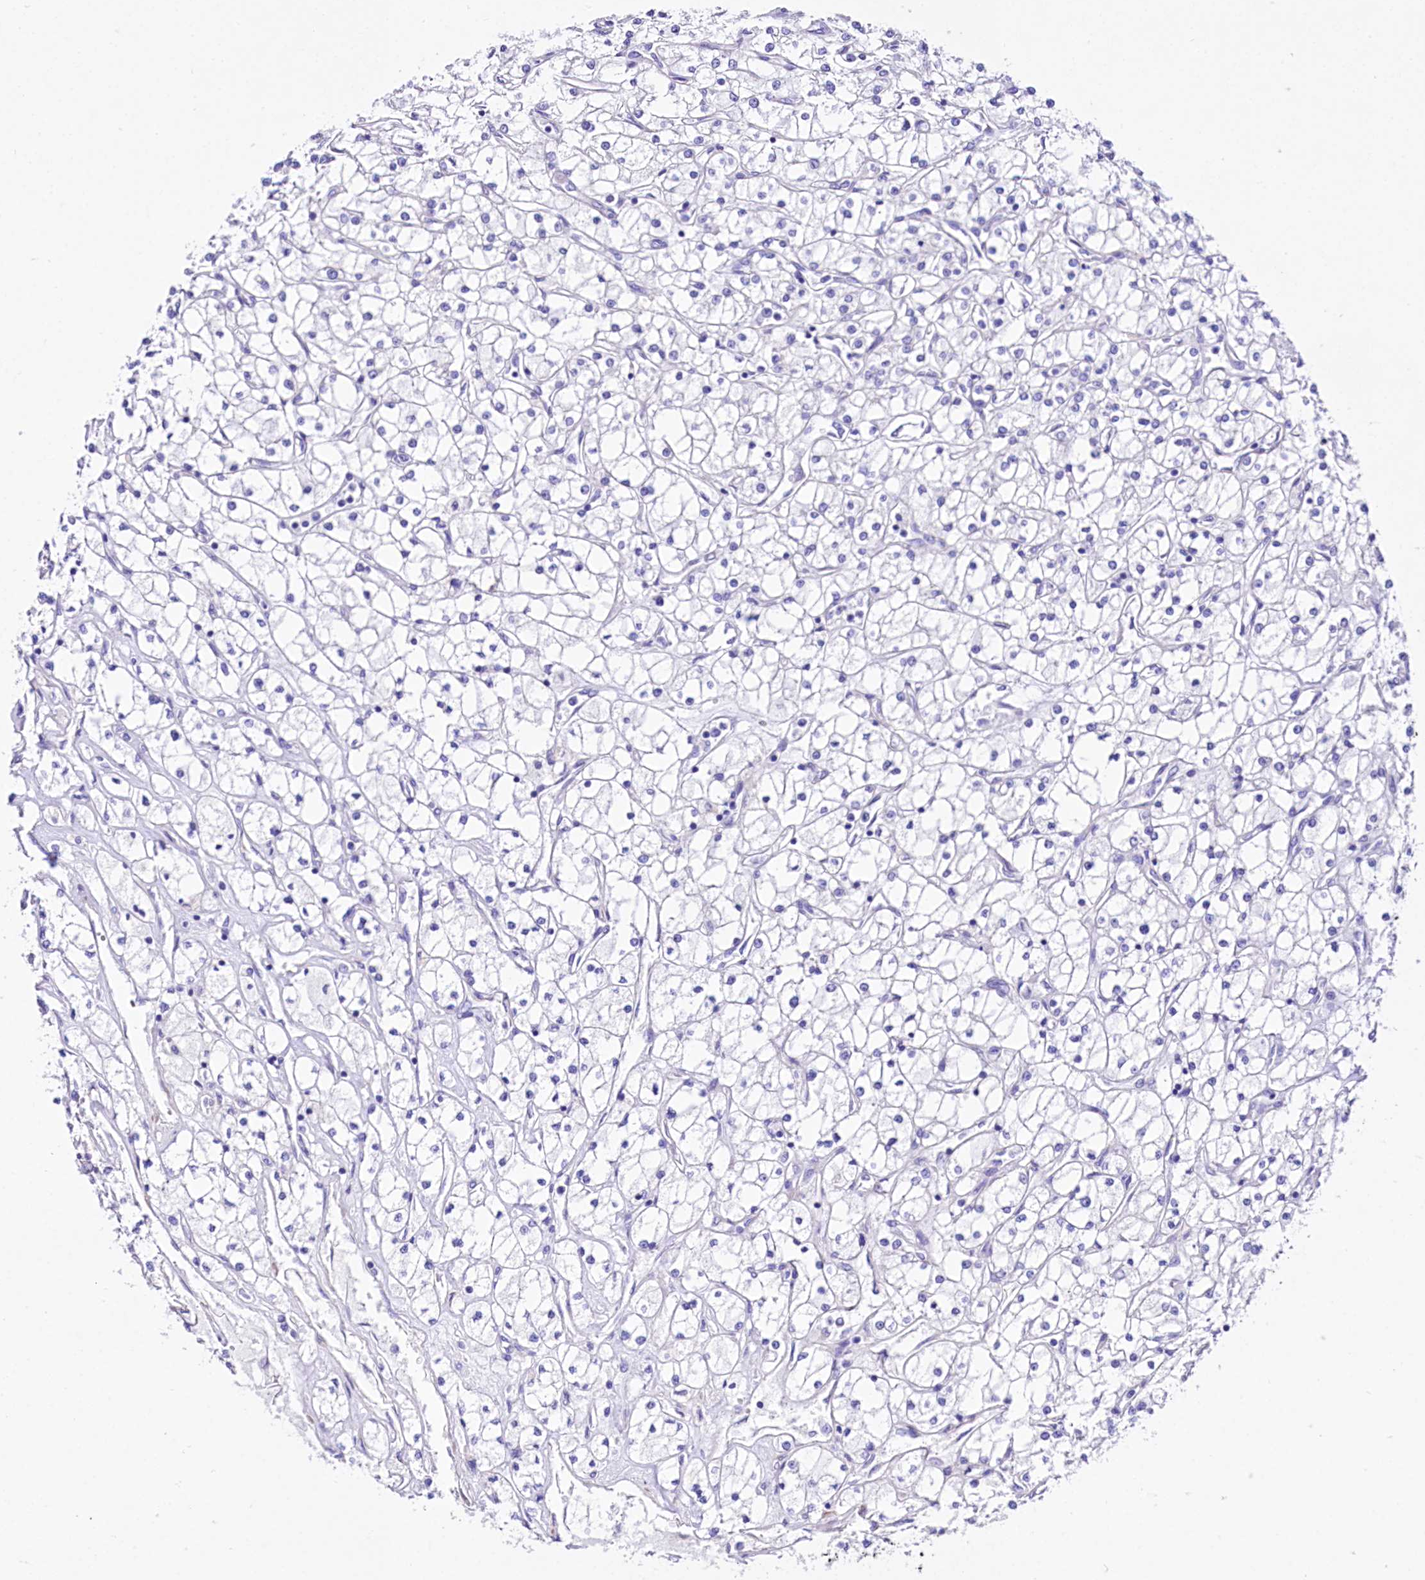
{"staining": {"intensity": "negative", "quantity": "none", "location": "none"}, "tissue": "renal cancer", "cell_type": "Tumor cells", "image_type": "cancer", "snomed": [{"axis": "morphology", "description": "Adenocarcinoma, NOS"}, {"axis": "topography", "description": "Kidney"}], "caption": "DAB immunohistochemical staining of human adenocarcinoma (renal) shows no significant staining in tumor cells.", "gene": "A2ML1", "patient": {"sex": "male", "age": 80}}